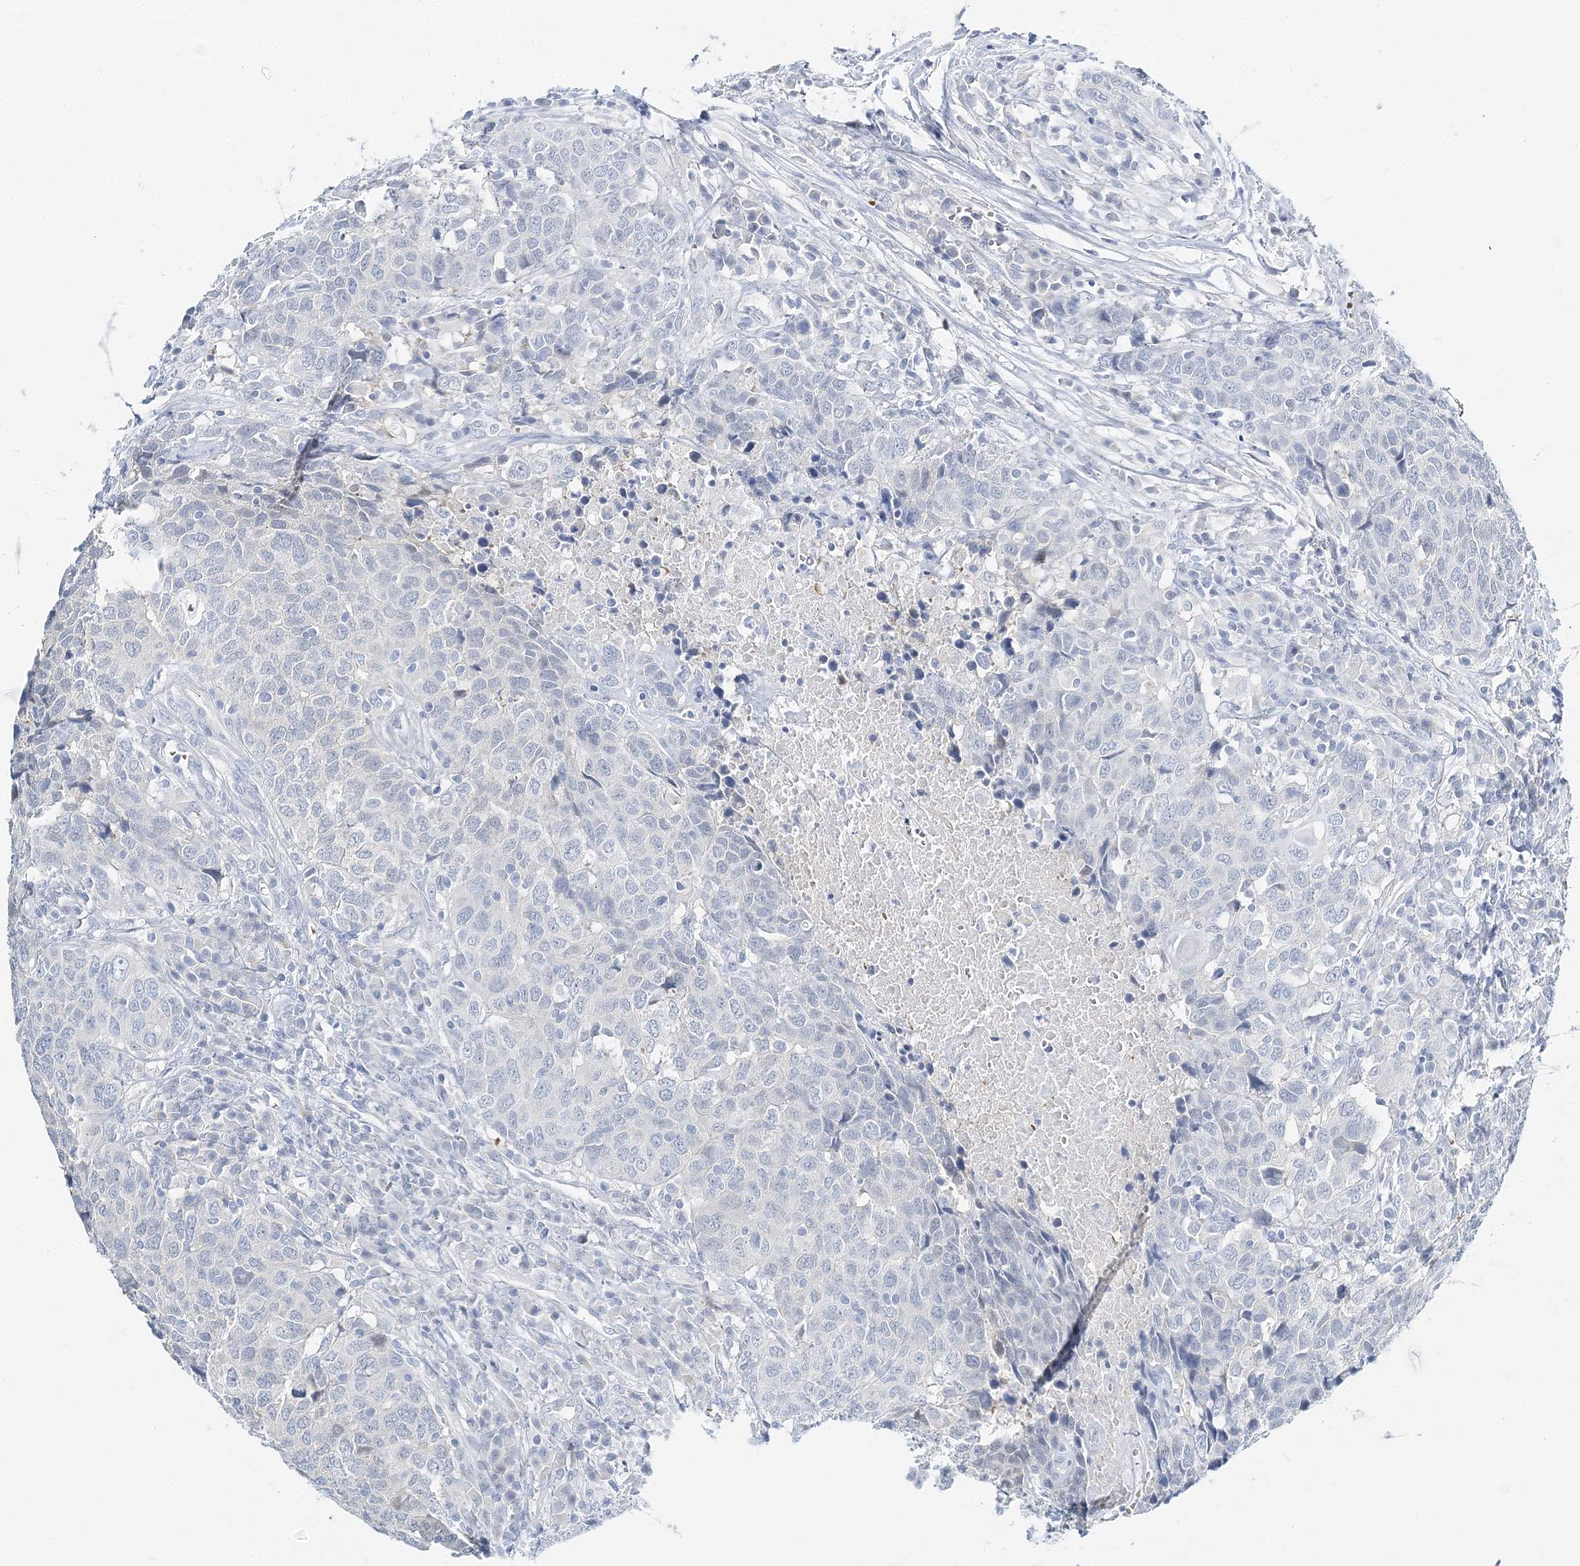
{"staining": {"intensity": "negative", "quantity": "none", "location": "none"}, "tissue": "head and neck cancer", "cell_type": "Tumor cells", "image_type": "cancer", "snomed": [{"axis": "morphology", "description": "Squamous cell carcinoma, NOS"}, {"axis": "topography", "description": "Head-Neck"}], "caption": "Immunohistochemistry histopathology image of human head and neck squamous cell carcinoma stained for a protein (brown), which demonstrates no staining in tumor cells. (DAB IHC visualized using brightfield microscopy, high magnification).", "gene": "VILL", "patient": {"sex": "male", "age": 66}}